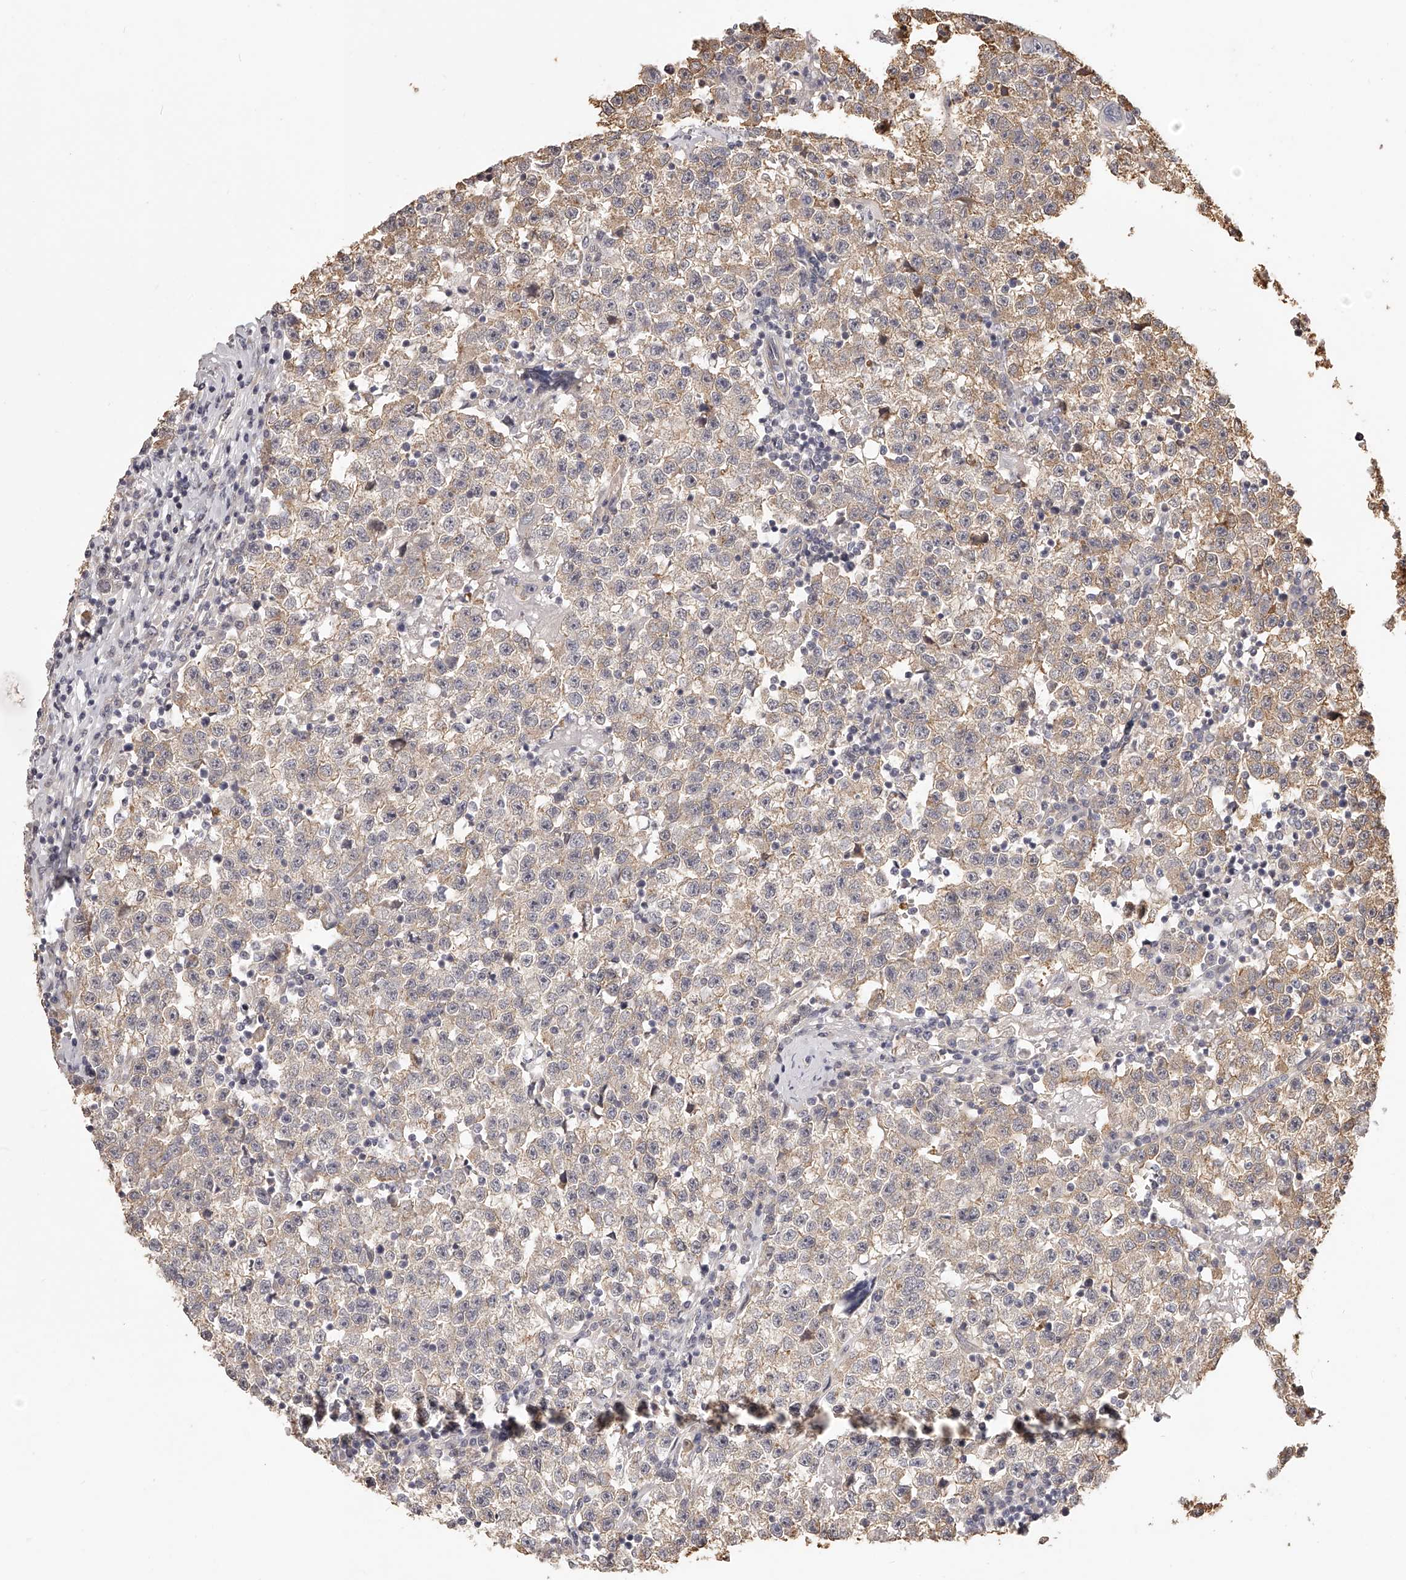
{"staining": {"intensity": "weak", "quantity": ">75%", "location": "cytoplasmic/membranous"}, "tissue": "testis cancer", "cell_type": "Tumor cells", "image_type": "cancer", "snomed": [{"axis": "morphology", "description": "Seminoma, NOS"}, {"axis": "topography", "description": "Testis"}], "caption": "This image displays IHC staining of seminoma (testis), with low weak cytoplasmic/membranous positivity in approximately >75% of tumor cells.", "gene": "ZNF582", "patient": {"sex": "male", "age": 22}}